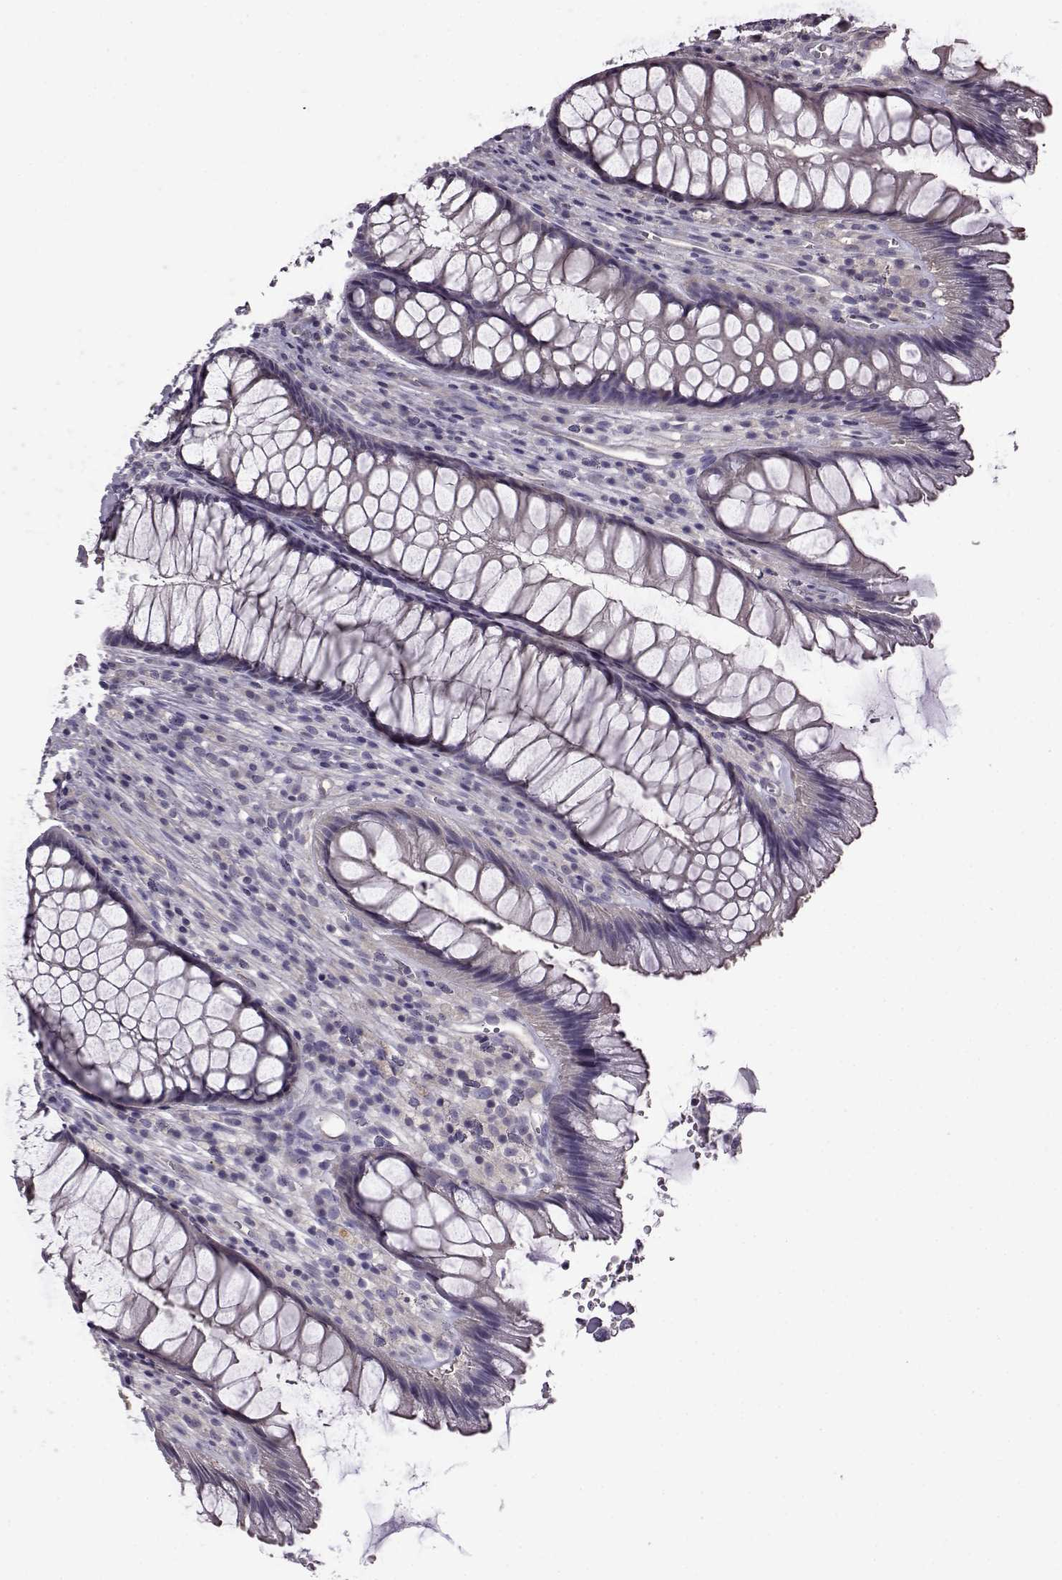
{"staining": {"intensity": "negative", "quantity": "none", "location": "none"}, "tissue": "rectum", "cell_type": "Glandular cells", "image_type": "normal", "snomed": [{"axis": "morphology", "description": "Normal tissue, NOS"}, {"axis": "topography", "description": "Smooth muscle"}, {"axis": "topography", "description": "Rectum"}], "caption": "DAB (3,3'-diaminobenzidine) immunohistochemical staining of normal rectum shows no significant expression in glandular cells.", "gene": "EDDM3B", "patient": {"sex": "male", "age": 53}}